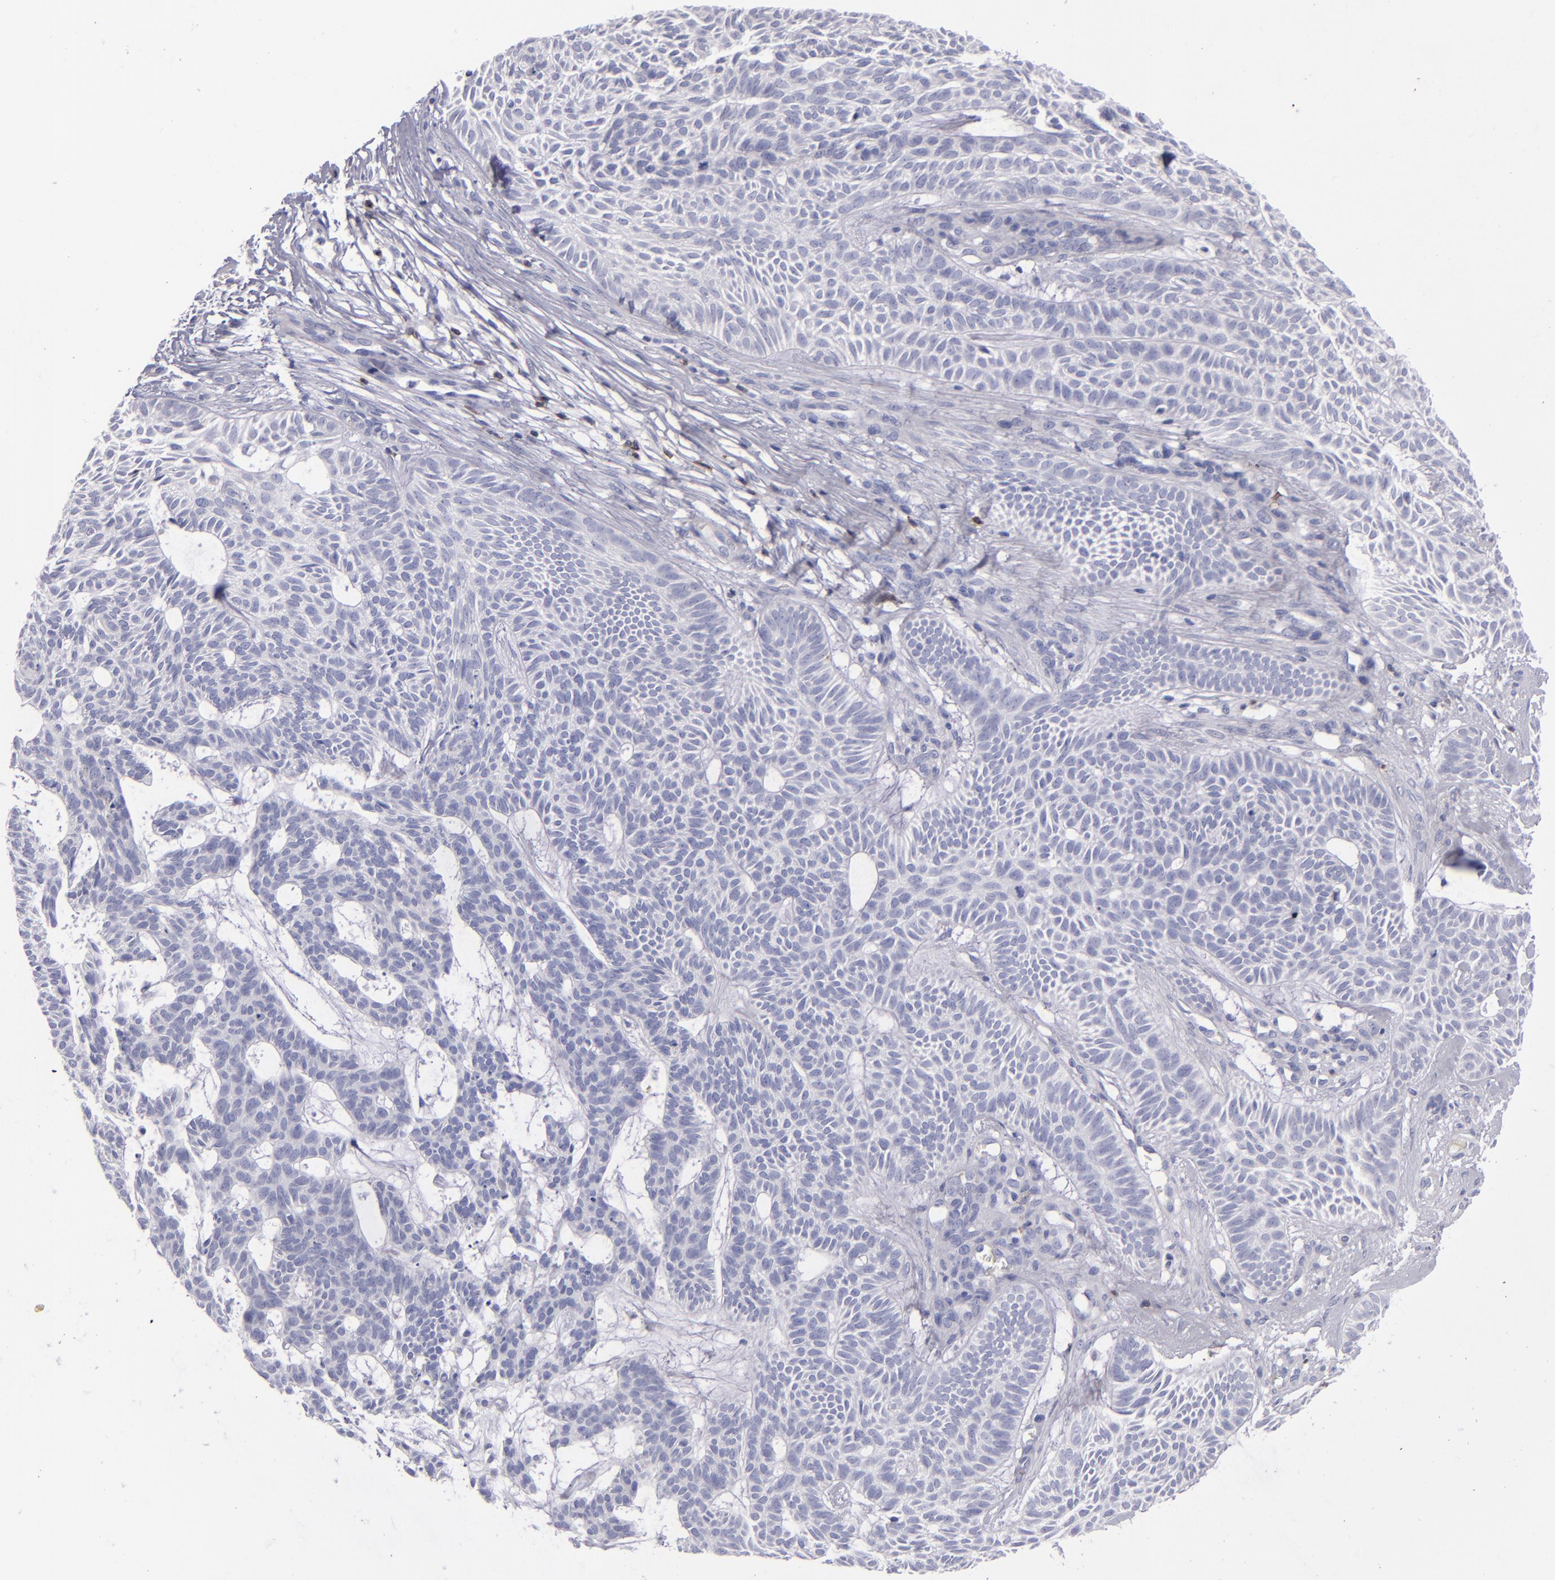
{"staining": {"intensity": "negative", "quantity": "none", "location": "none"}, "tissue": "skin cancer", "cell_type": "Tumor cells", "image_type": "cancer", "snomed": [{"axis": "morphology", "description": "Basal cell carcinoma"}, {"axis": "topography", "description": "Skin"}], "caption": "Immunohistochemical staining of skin cancer exhibits no significant positivity in tumor cells.", "gene": "CD2", "patient": {"sex": "male", "age": 75}}